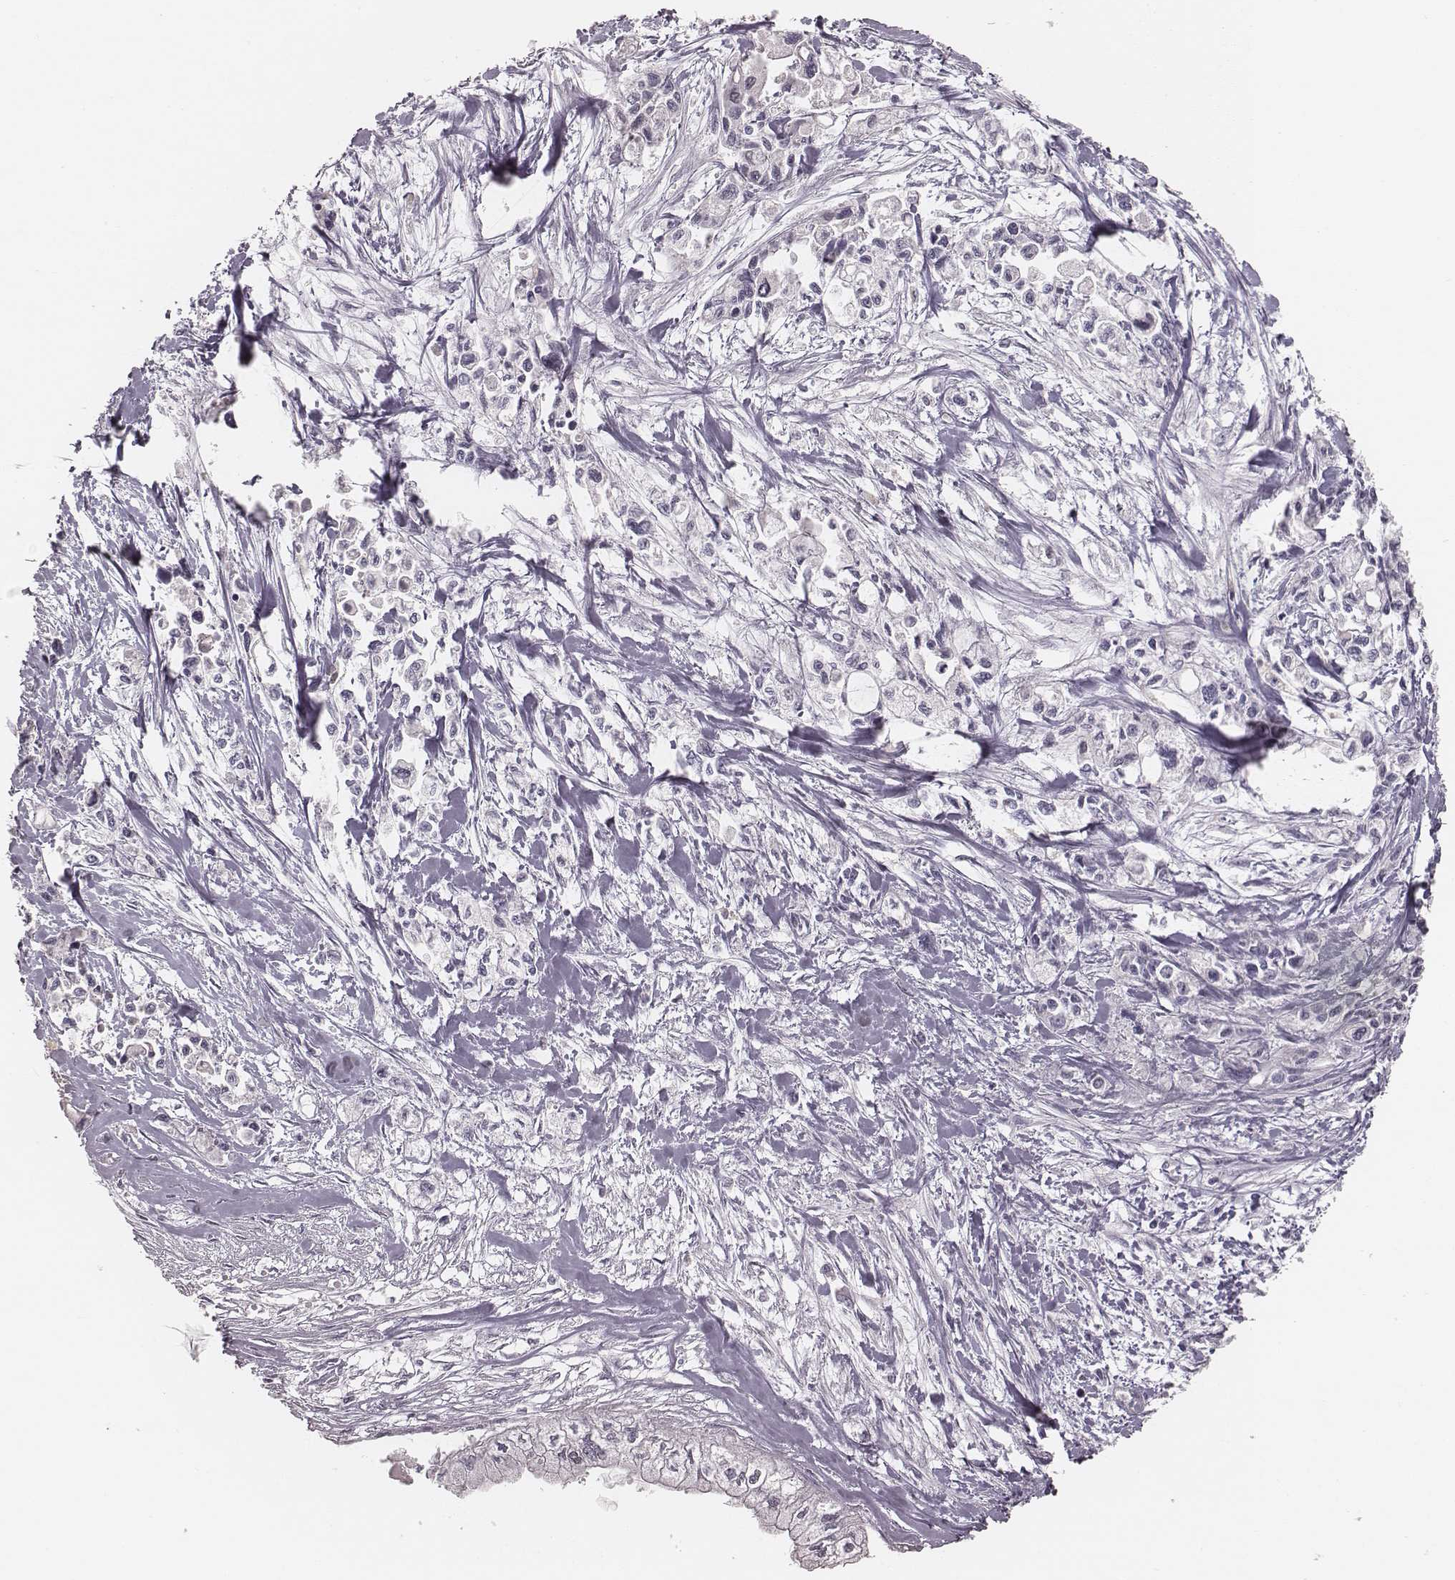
{"staining": {"intensity": "negative", "quantity": "none", "location": "none"}, "tissue": "pancreatic cancer", "cell_type": "Tumor cells", "image_type": "cancer", "snomed": [{"axis": "morphology", "description": "Adenocarcinoma, NOS"}, {"axis": "topography", "description": "Pancreas"}], "caption": "Immunohistochemical staining of pancreatic cancer displays no significant staining in tumor cells. (DAB (3,3'-diaminobenzidine) immunohistochemistry with hematoxylin counter stain).", "gene": "S100Z", "patient": {"sex": "female", "age": 61}}